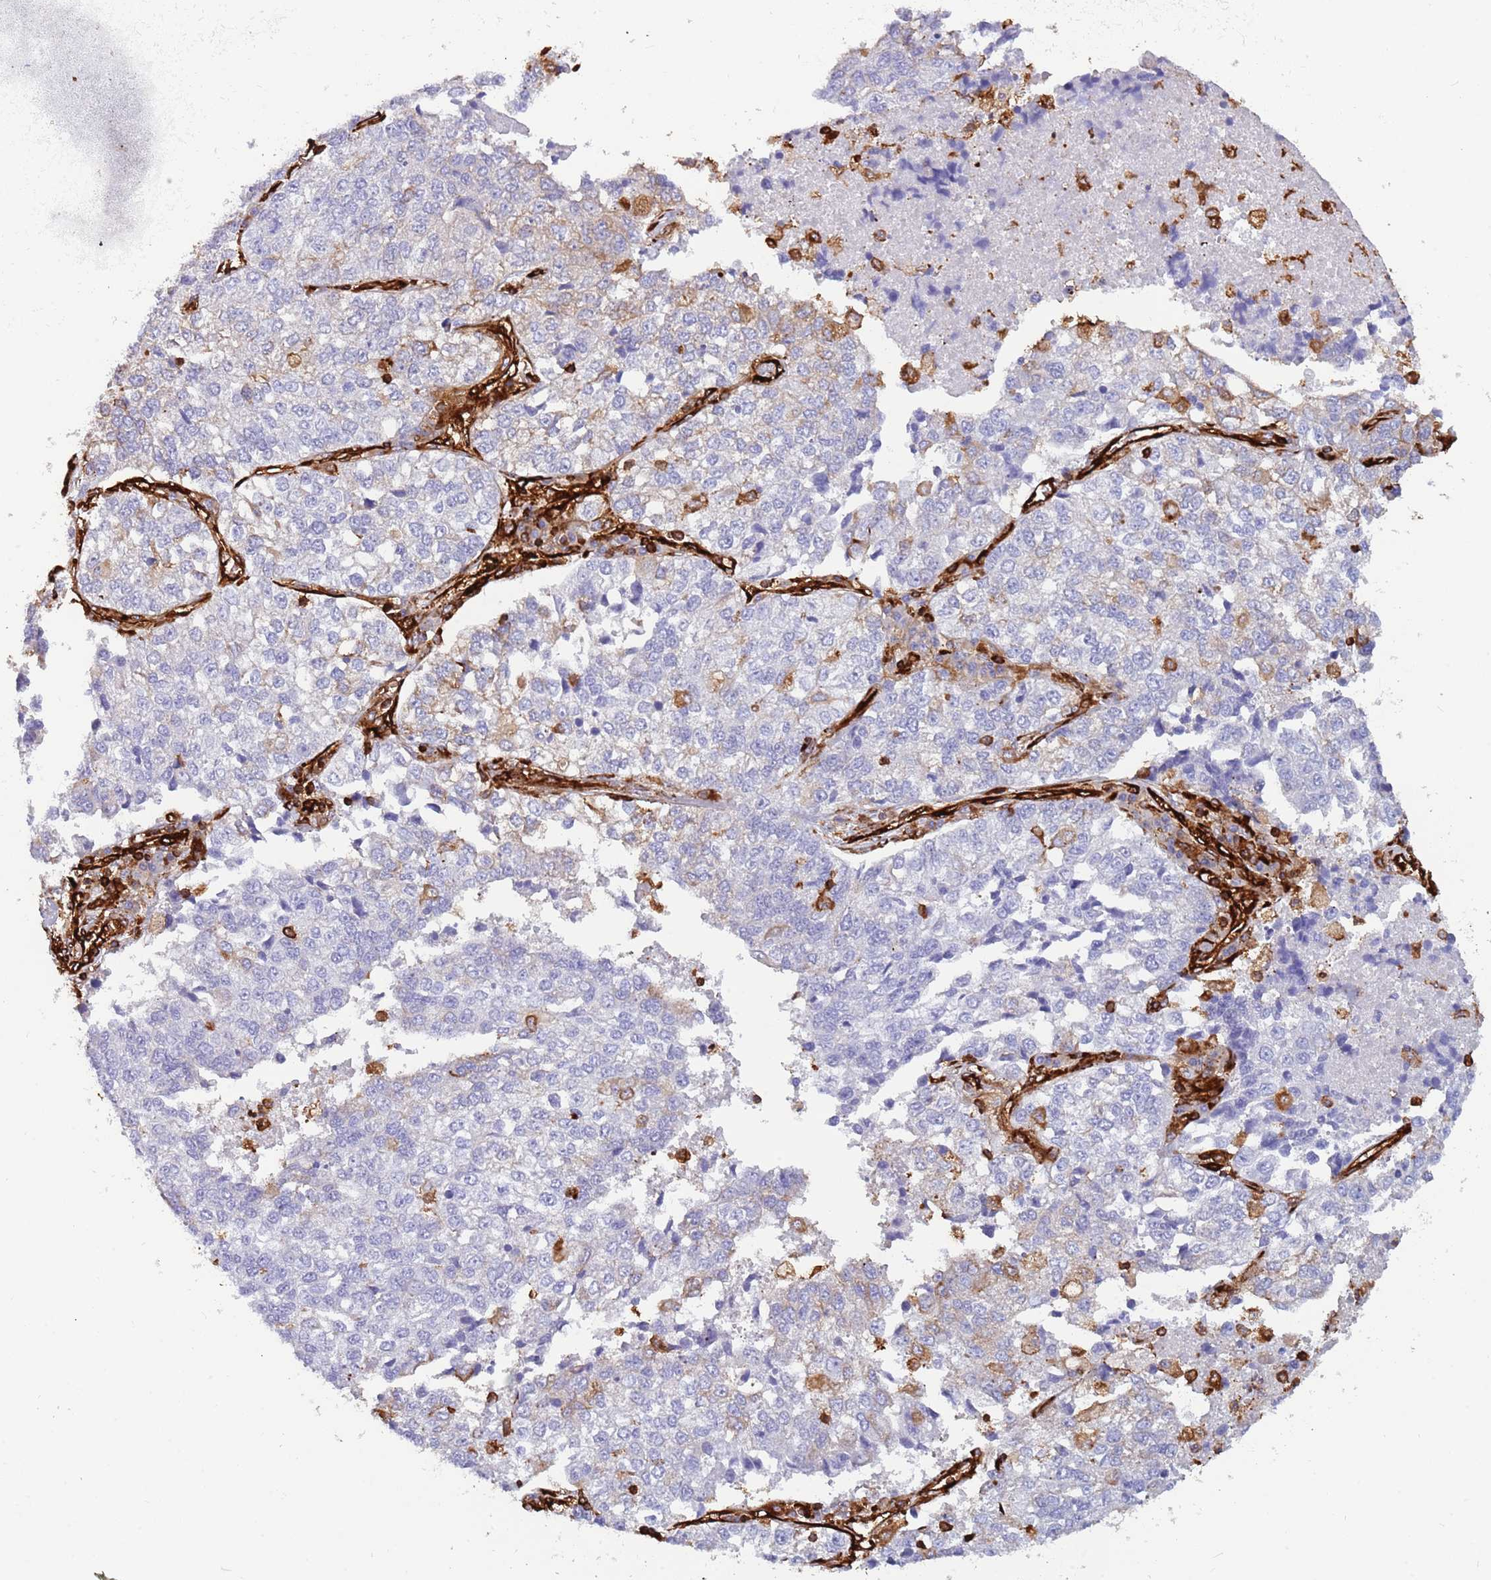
{"staining": {"intensity": "moderate", "quantity": "<25%", "location": "cytoplasmic/membranous"}, "tissue": "lung cancer", "cell_type": "Tumor cells", "image_type": "cancer", "snomed": [{"axis": "morphology", "description": "Adenocarcinoma, NOS"}, {"axis": "topography", "description": "Lung"}], "caption": "Brown immunohistochemical staining in human lung cancer (adenocarcinoma) displays moderate cytoplasmic/membranous positivity in about <25% of tumor cells.", "gene": "KBTBD7", "patient": {"sex": "male", "age": 49}}